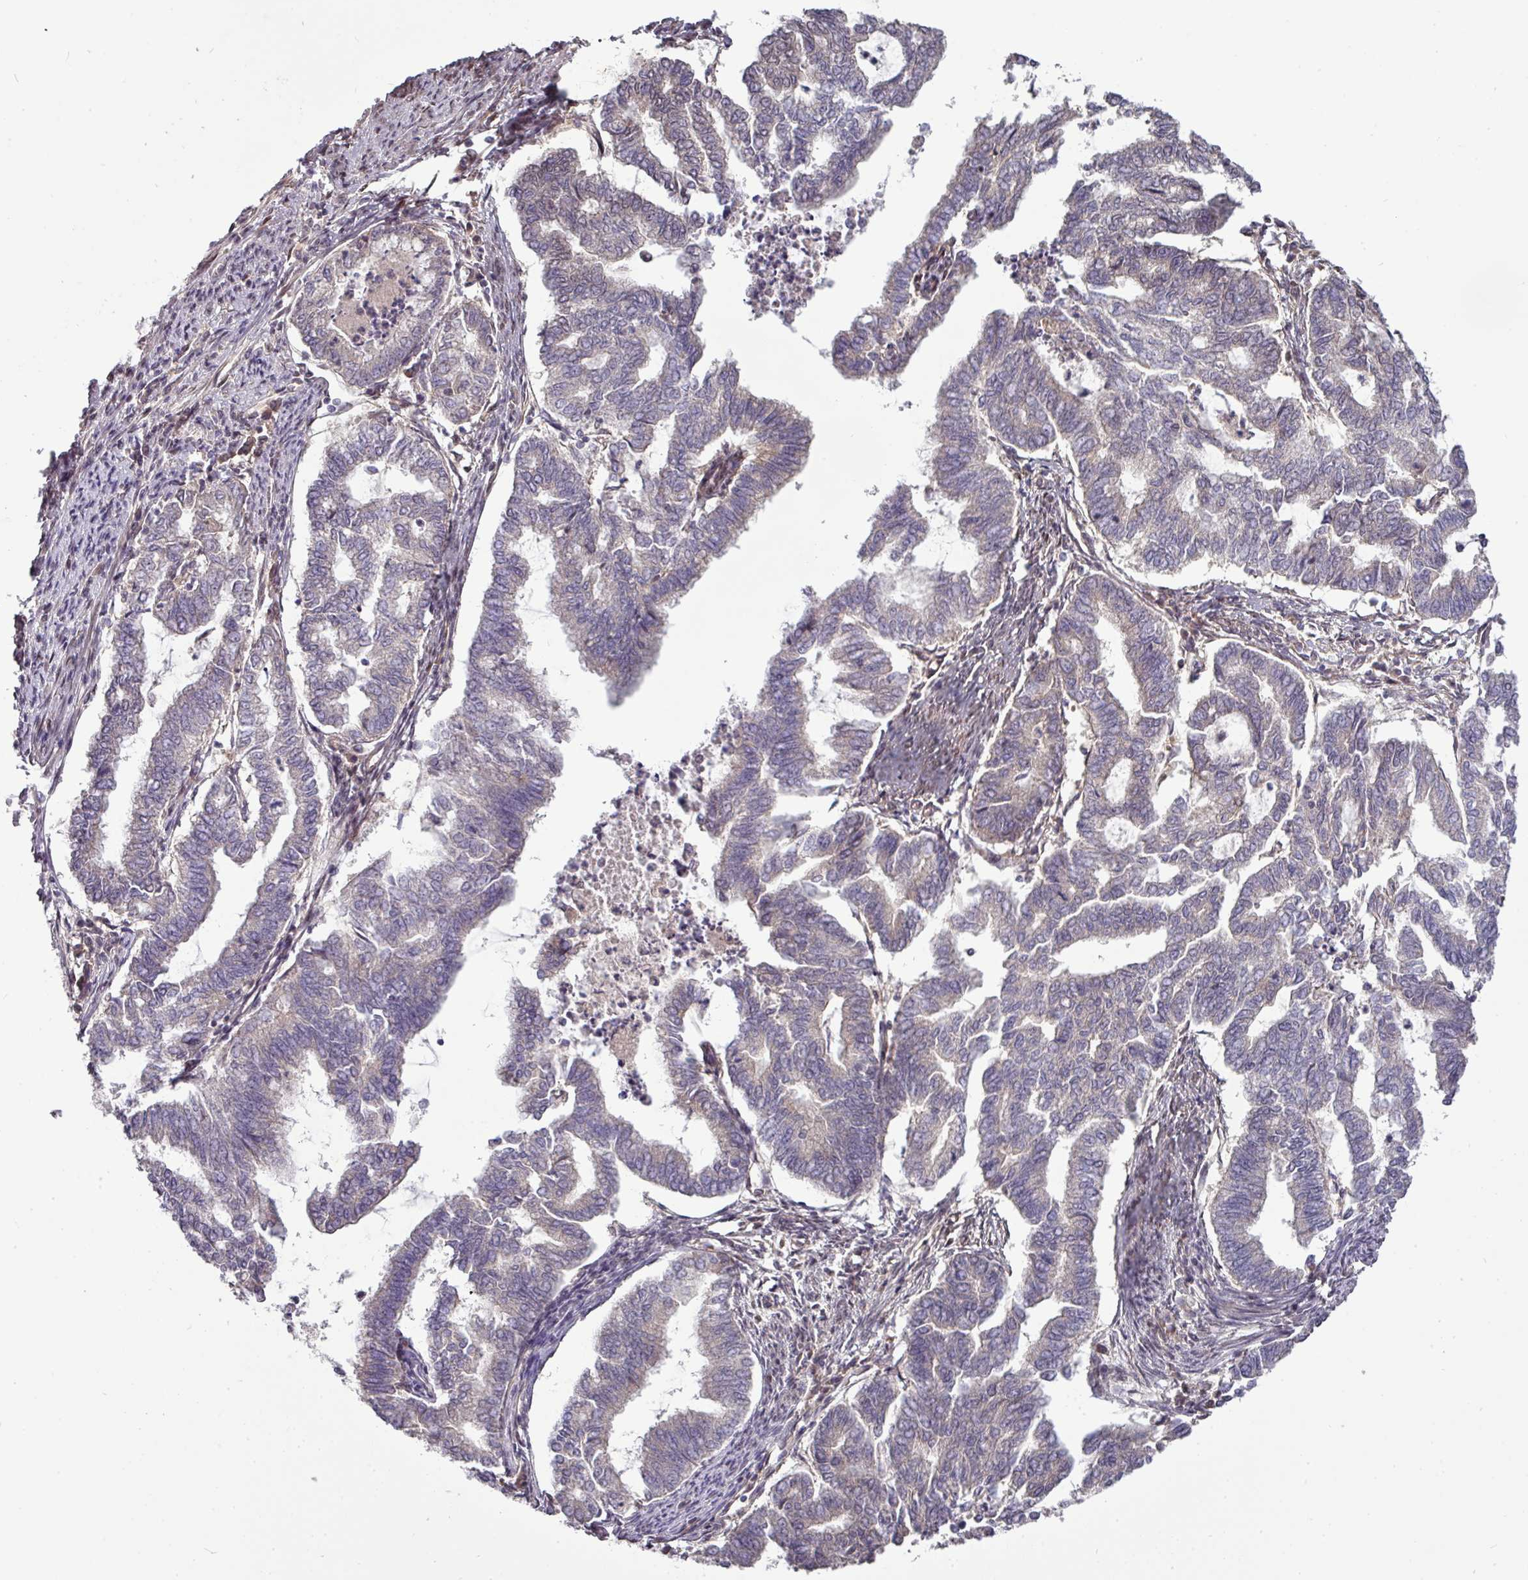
{"staining": {"intensity": "weak", "quantity": "<25%", "location": "cytoplasmic/membranous"}, "tissue": "endometrial cancer", "cell_type": "Tumor cells", "image_type": "cancer", "snomed": [{"axis": "morphology", "description": "Adenocarcinoma, NOS"}, {"axis": "topography", "description": "Endometrium"}], "caption": "Tumor cells show no significant expression in adenocarcinoma (endometrial).", "gene": "CIC", "patient": {"sex": "female", "age": 79}}